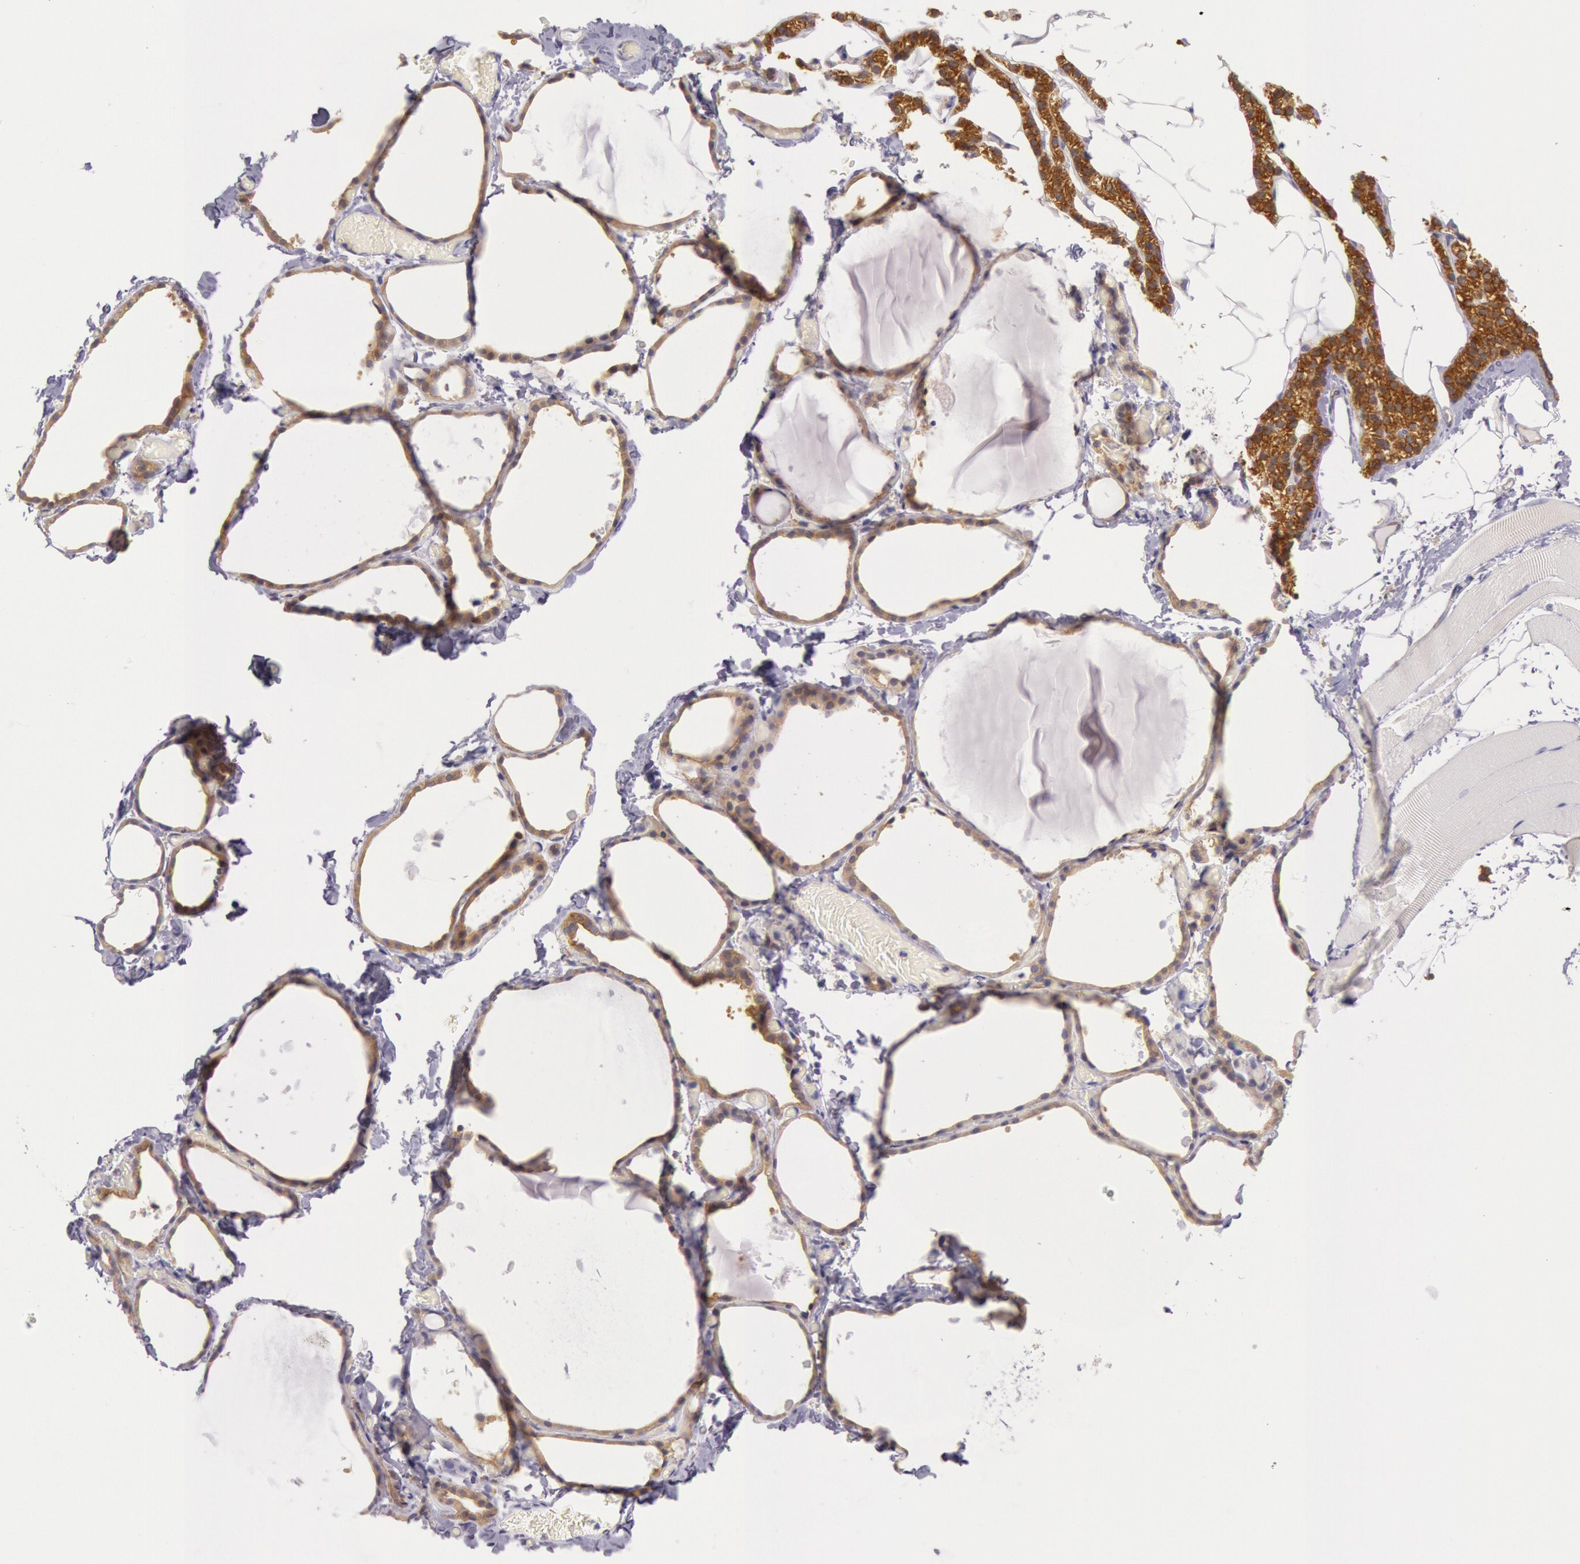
{"staining": {"intensity": "moderate", "quantity": ">75%", "location": "cytoplasmic/membranous"}, "tissue": "thyroid gland", "cell_type": "Glandular cells", "image_type": "normal", "snomed": [{"axis": "morphology", "description": "Normal tissue, NOS"}, {"axis": "topography", "description": "Thyroid gland"}], "caption": "Brown immunohistochemical staining in benign thyroid gland exhibits moderate cytoplasmic/membranous positivity in approximately >75% of glandular cells.", "gene": "MYO5A", "patient": {"sex": "female", "age": 22}}